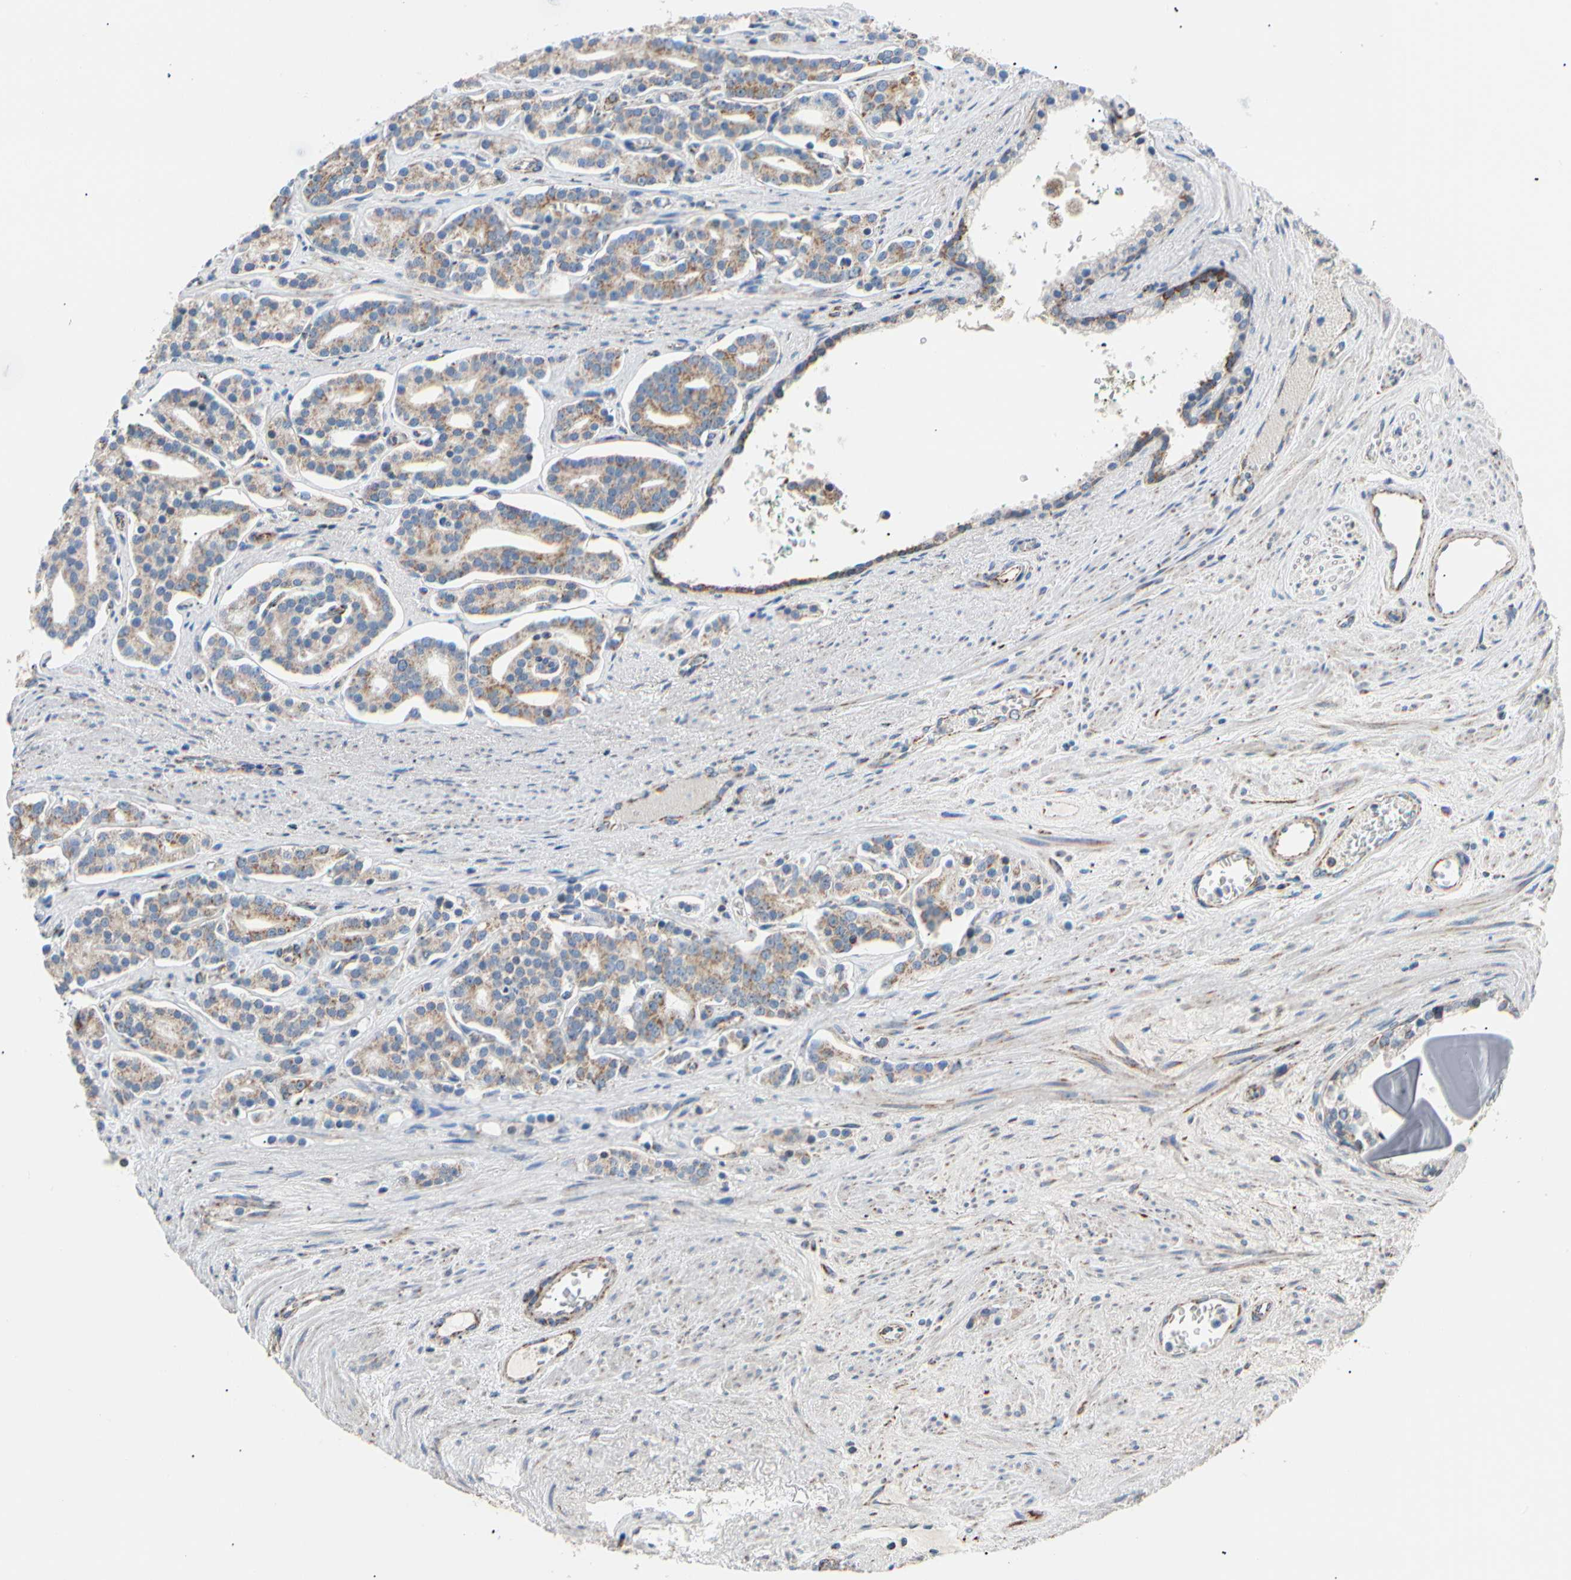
{"staining": {"intensity": "moderate", "quantity": ">75%", "location": "cytoplasmic/membranous"}, "tissue": "prostate cancer", "cell_type": "Tumor cells", "image_type": "cancer", "snomed": [{"axis": "morphology", "description": "Adenocarcinoma, Low grade"}, {"axis": "topography", "description": "Prostate"}], "caption": "Immunohistochemistry of prostate adenocarcinoma (low-grade) shows medium levels of moderate cytoplasmic/membranous expression in about >75% of tumor cells. The staining was performed using DAB (3,3'-diaminobenzidine) to visualize the protein expression in brown, while the nuclei were stained in blue with hematoxylin (Magnification: 20x).", "gene": "ACAT1", "patient": {"sex": "male", "age": 63}}